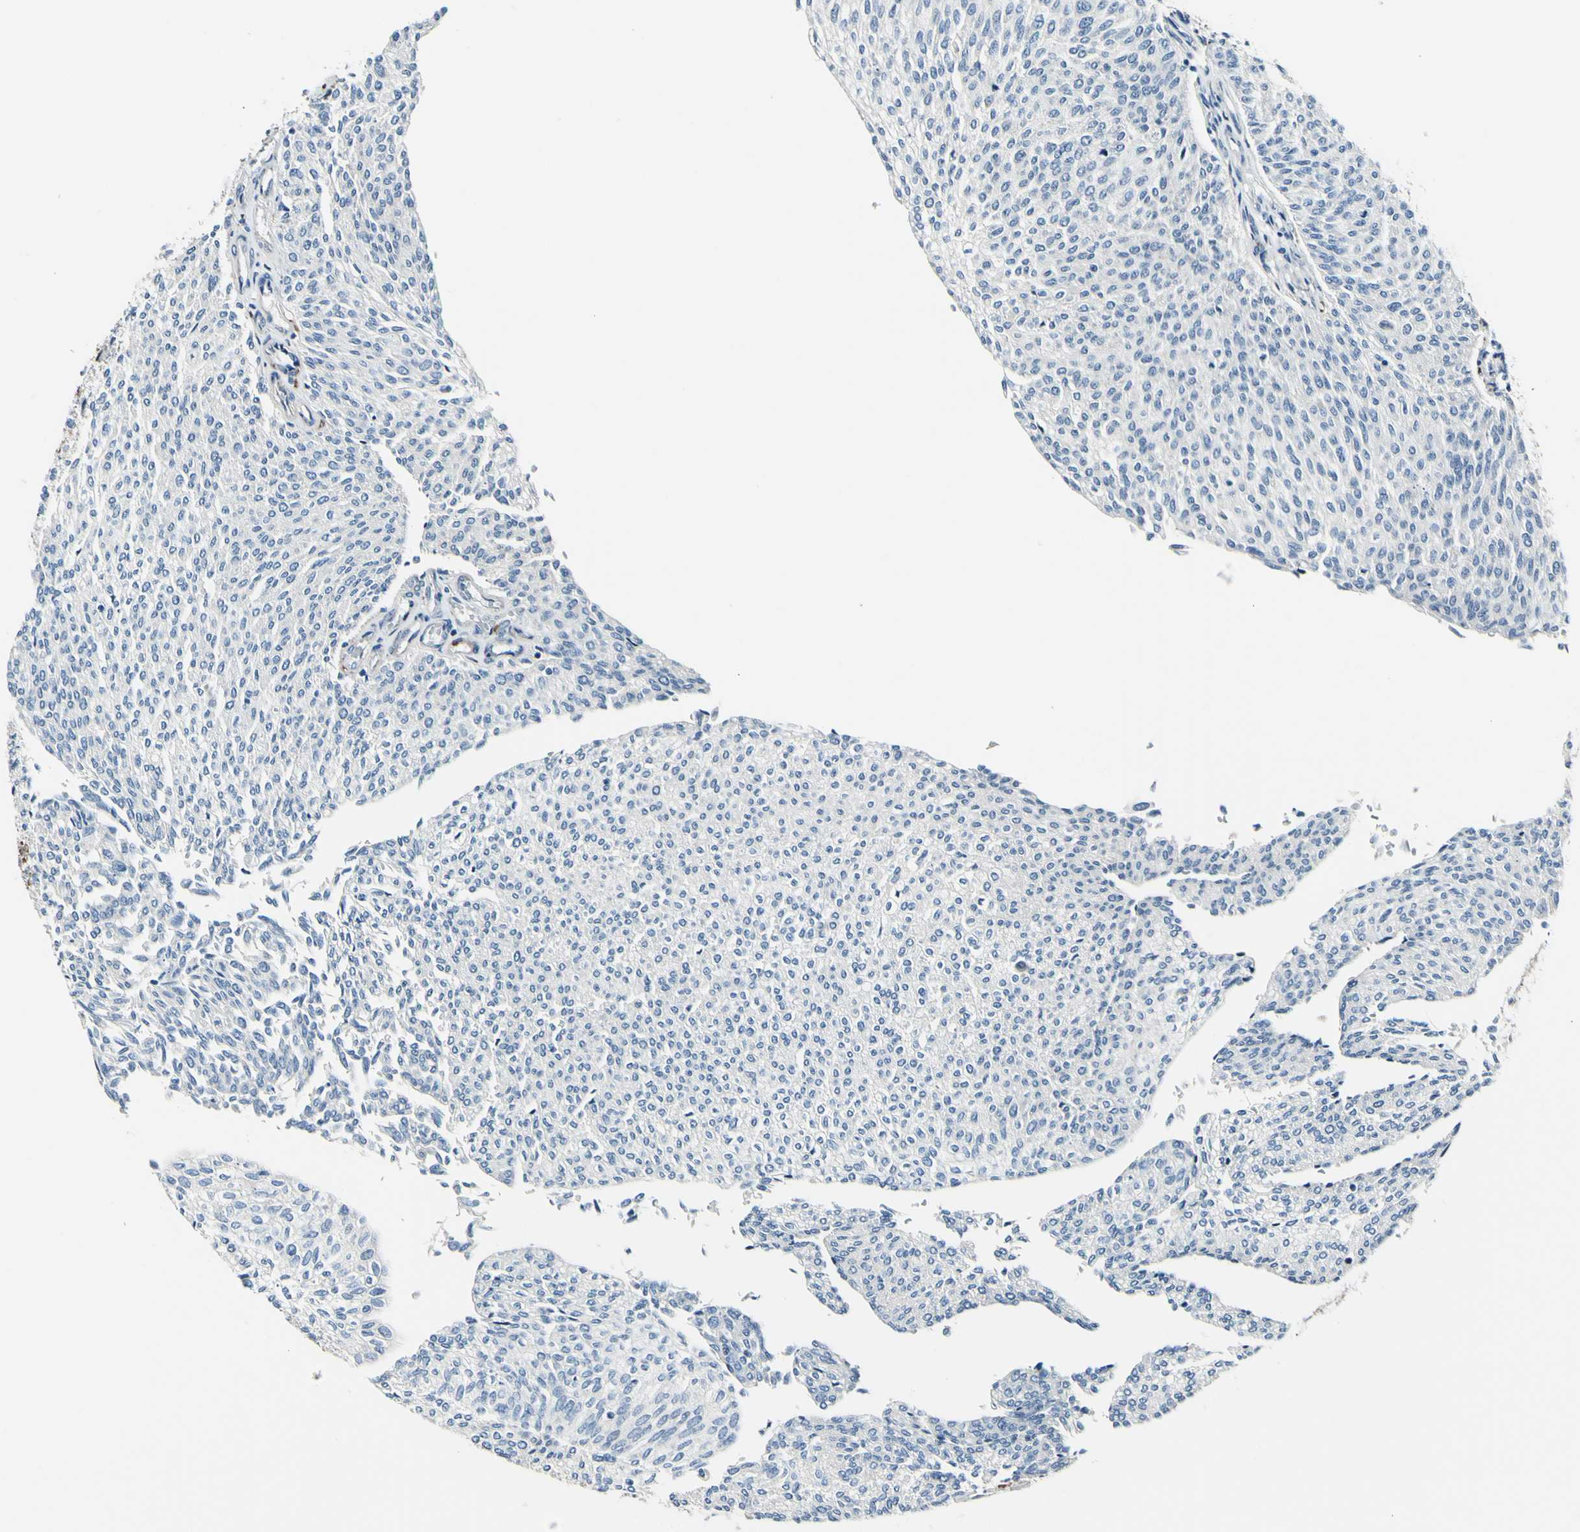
{"staining": {"intensity": "negative", "quantity": "none", "location": "none"}, "tissue": "urothelial cancer", "cell_type": "Tumor cells", "image_type": "cancer", "snomed": [{"axis": "morphology", "description": "Urothelial carcinoma, Low grade"}, {"axis": "topography", "description": "Urinary bladder"}], "caption": "A high-resolution photomicrograph shows immunohistochemistry staining of low-grade urothelial carcinoma, which displays no significant expression in tumor cells.", "gene": "COL6A3", "patient": {"sex": "female", "age": 79}}